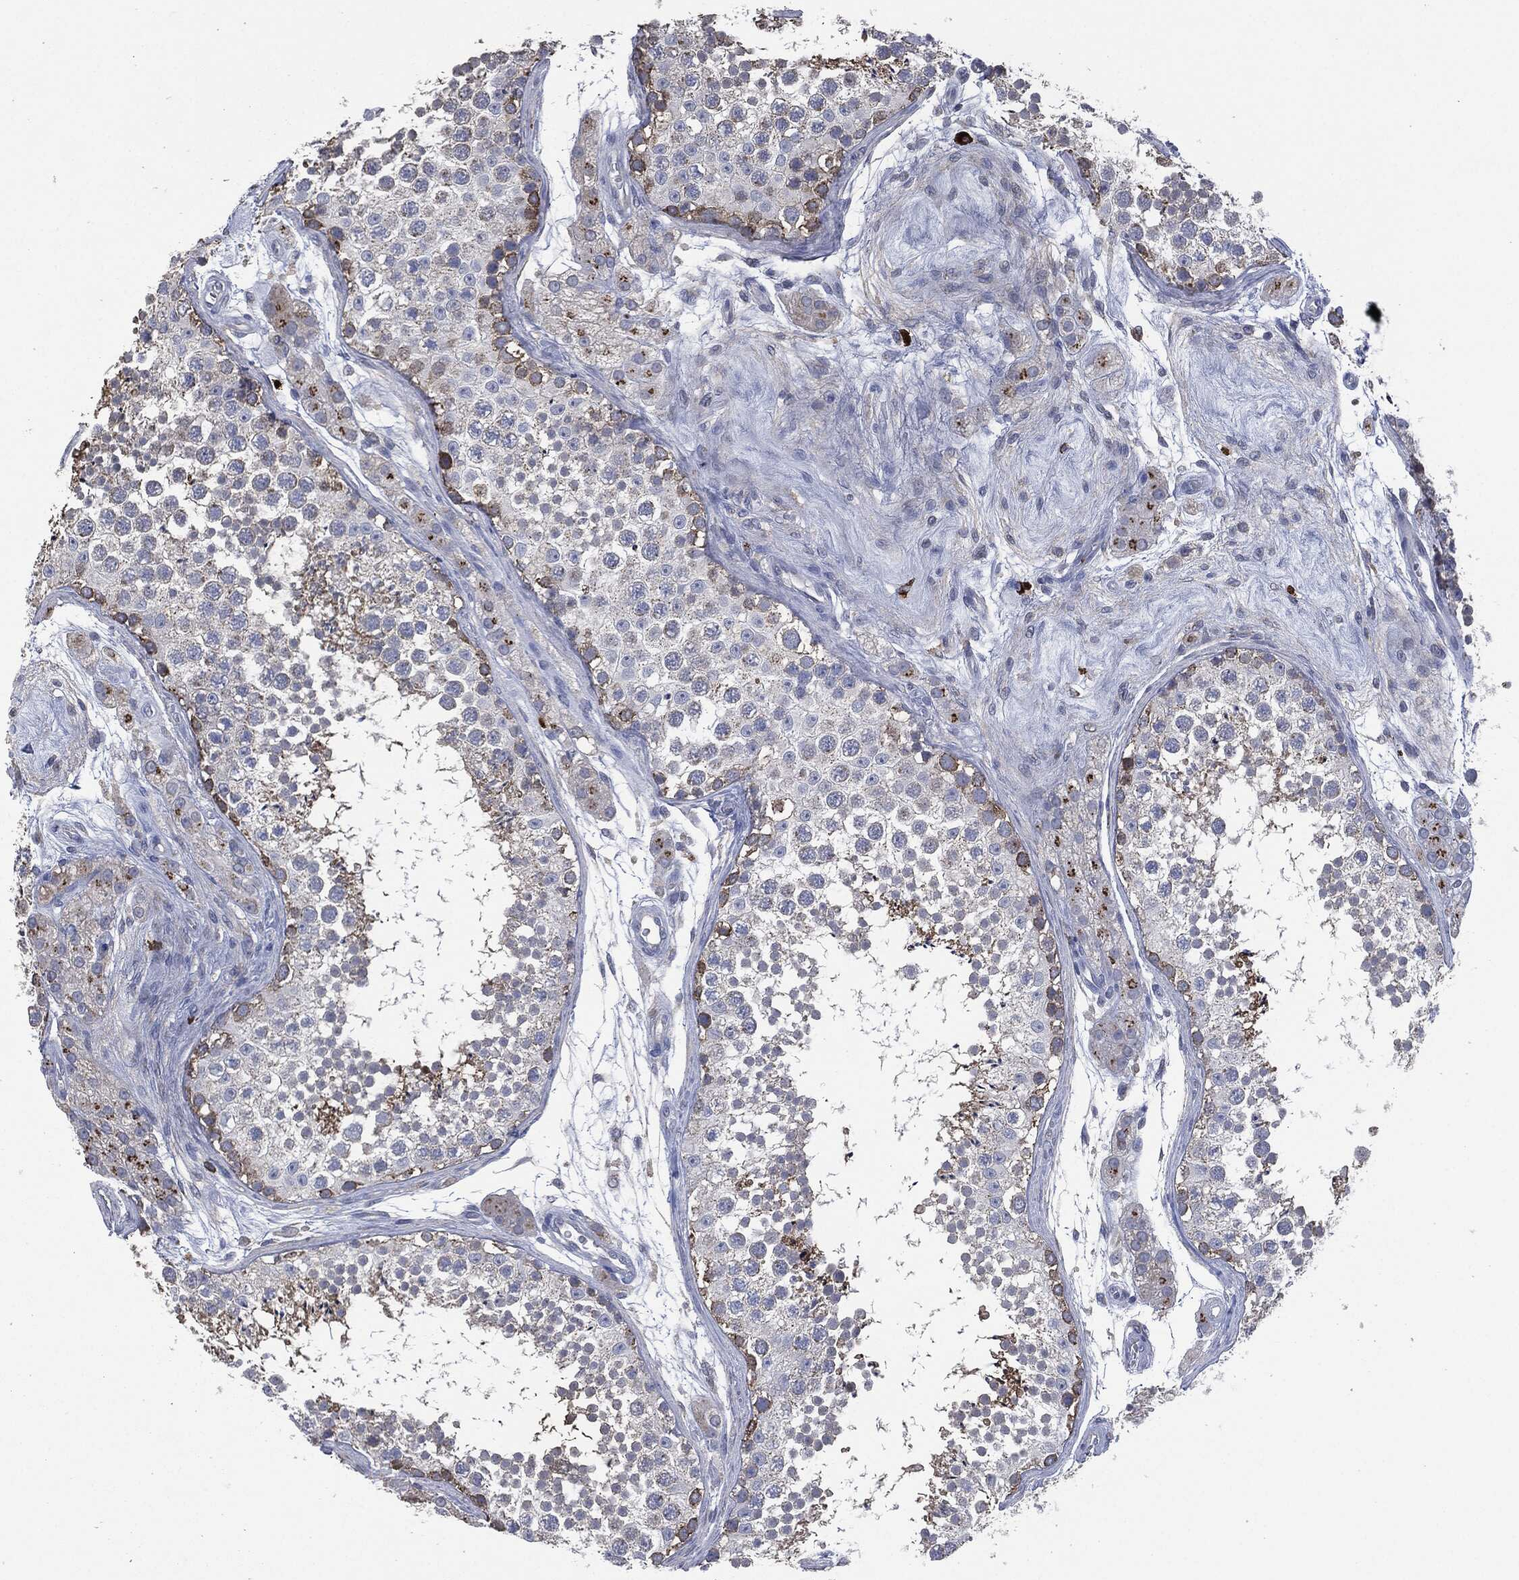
{"staining": {"intensity": "strong", "quantity": "<25%", "location": "cytoplasmic/membranous"}, "tissue": "testis", "cell_type": "Cells in seminiferous ducts", "image_type": "normal", "snomed": [{"axis": "morphology", "description": "Normal tissue, NOS"}, {"axis": "topography", "description": "Testis"}], "caption": "A photomicrograph showing strong cytoplasmic/membranous positivity in about <25% of cells in seminiferous ducts in benign testis, as visualized by brown immunohistochemical staining.", "gene": "CD33", "patient": {"sex": "male", "age": 41}}